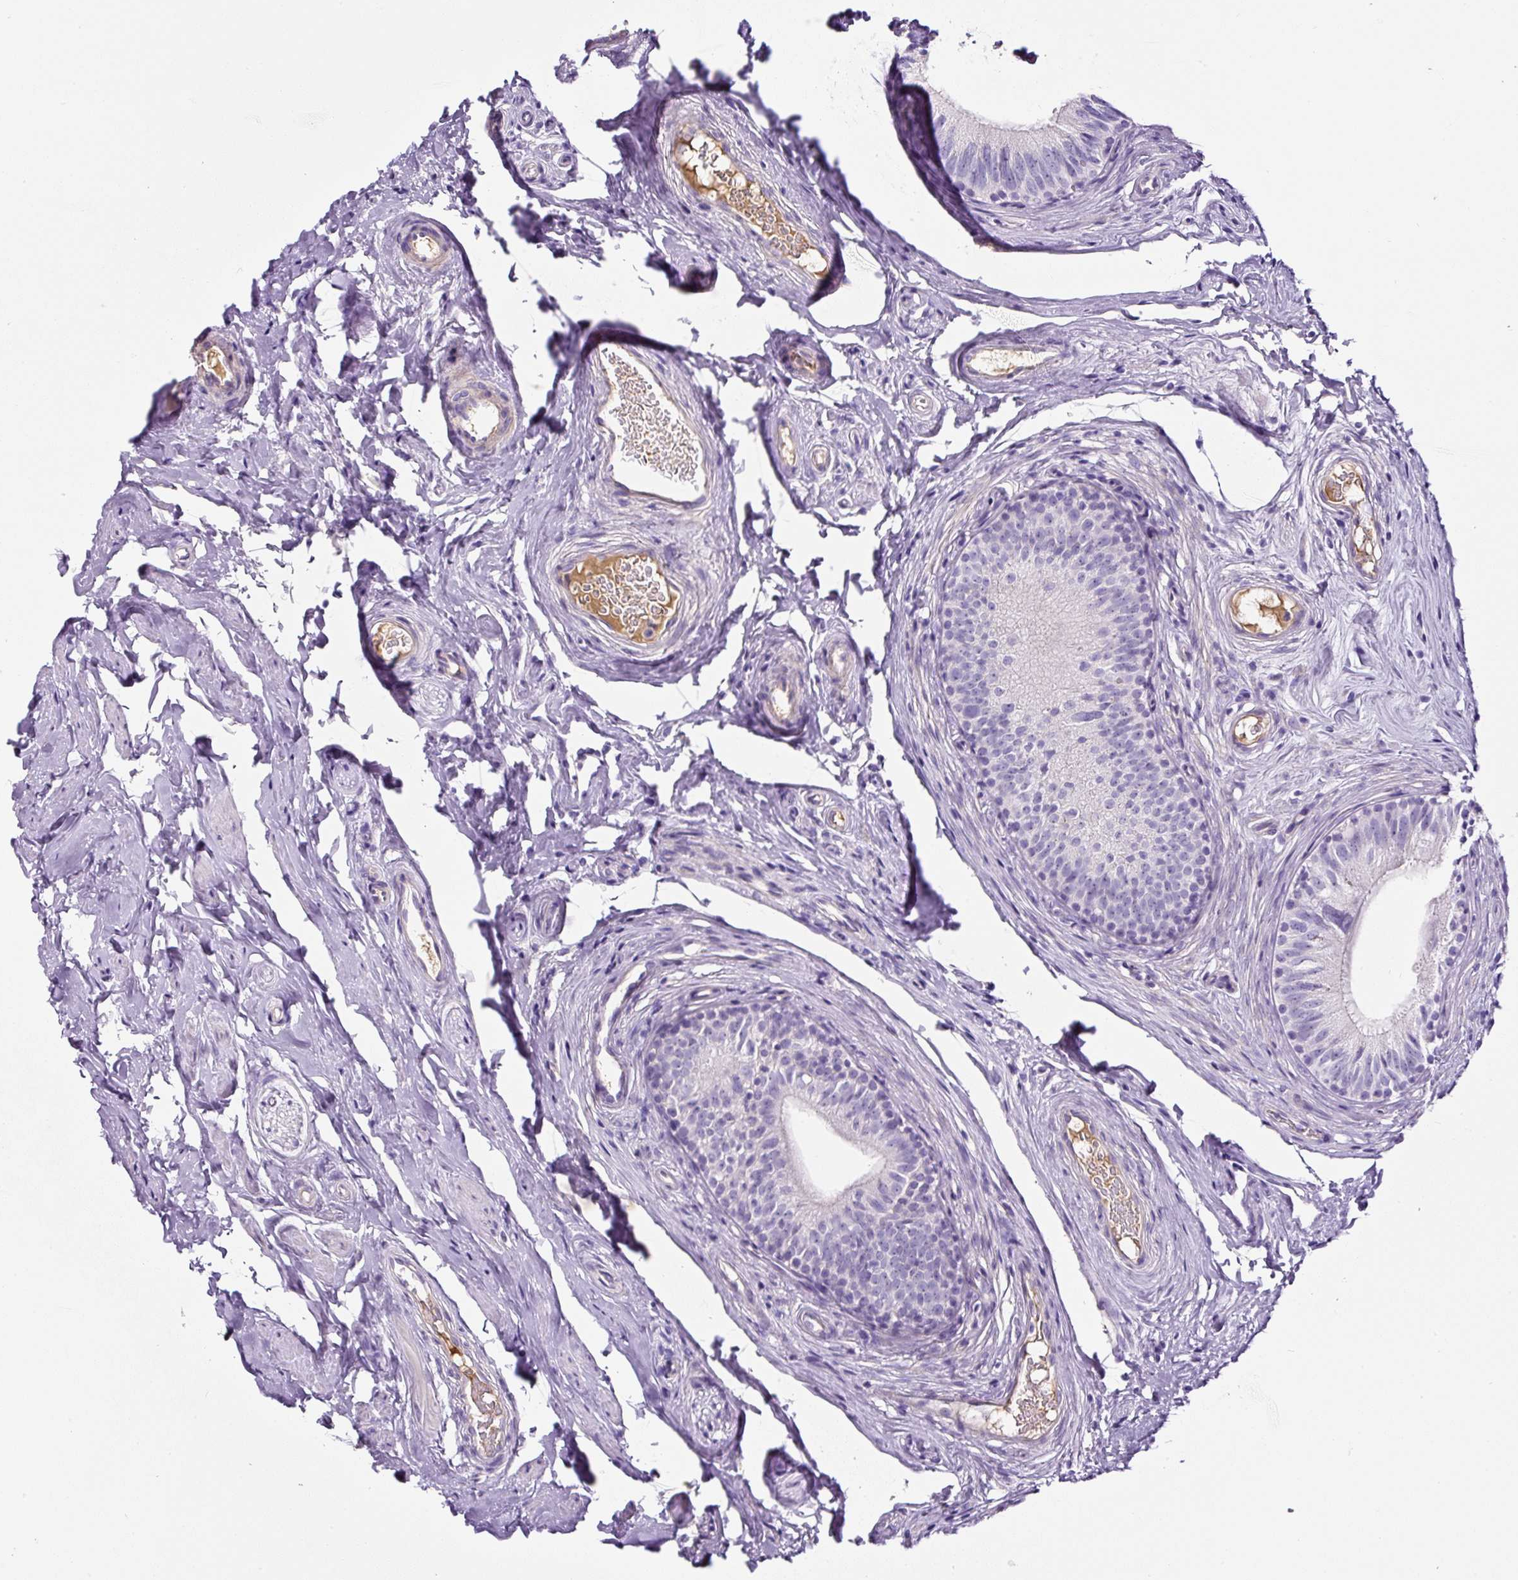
{"staining": {"intensity": "negative", "quantity": "none", "location": "none"}, "tissue": "epididymis", "cell_type": "Glandular cells", "image_type": "normal", "snomed": [{"axis": "morphology", "description": "Normal tissue, NOS"}, {"axis": "morphology", "description": "Seminoma, NOS"}, {"axis": "topography", "description": "Testis"}, {"axis": "topography", "description": "Epididymis"}], "caption": "Protein analysis of normal epididymis shows no significant staining in glandular cells.", "gene": "OR14A2", "patient": {"sex": "male", "age": 45}}